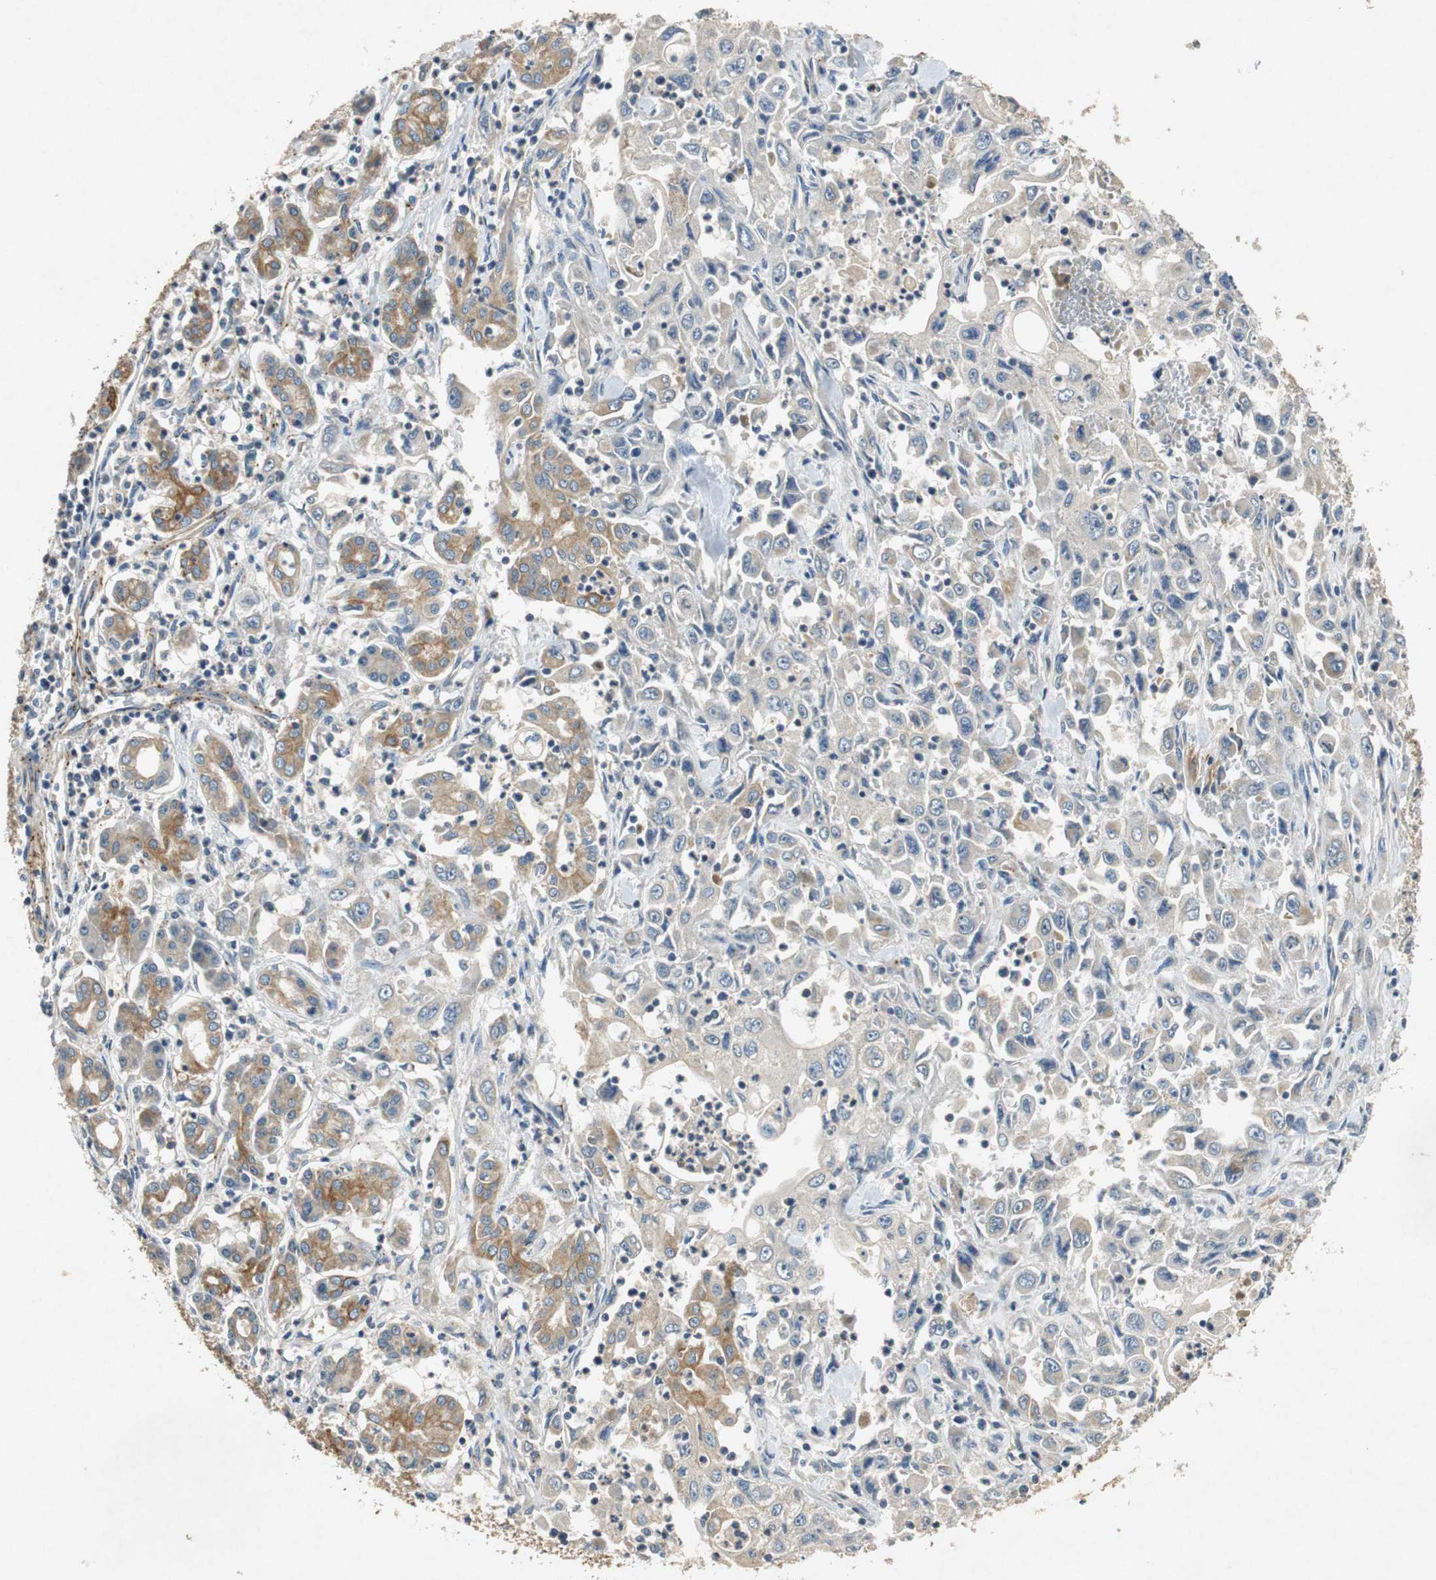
{"staining": {"intensity": "weak", "quantity": "25%-75%", "location": "cytoplasmic/membranous"}, "tissue": "pancreatic cancer", "cell_type": "Tumor cells", "image_type": "cancer", "snomed": [{"axis": "morphology", "description": "Adenocarcinoma, NOS"}, {"axis": "topography", "description": "Pancreas"}], "caption": "A high-resolution histopathology image shows immunohistochemistry (IHC) staining of pancreatic adenocarcinoma, which demonstrates weak cytoplasmic/membranous expression in about 25%-75% of tumor cells.", "gene": "TUBA4A", "patient": {"sex": "male", "age": 70}}